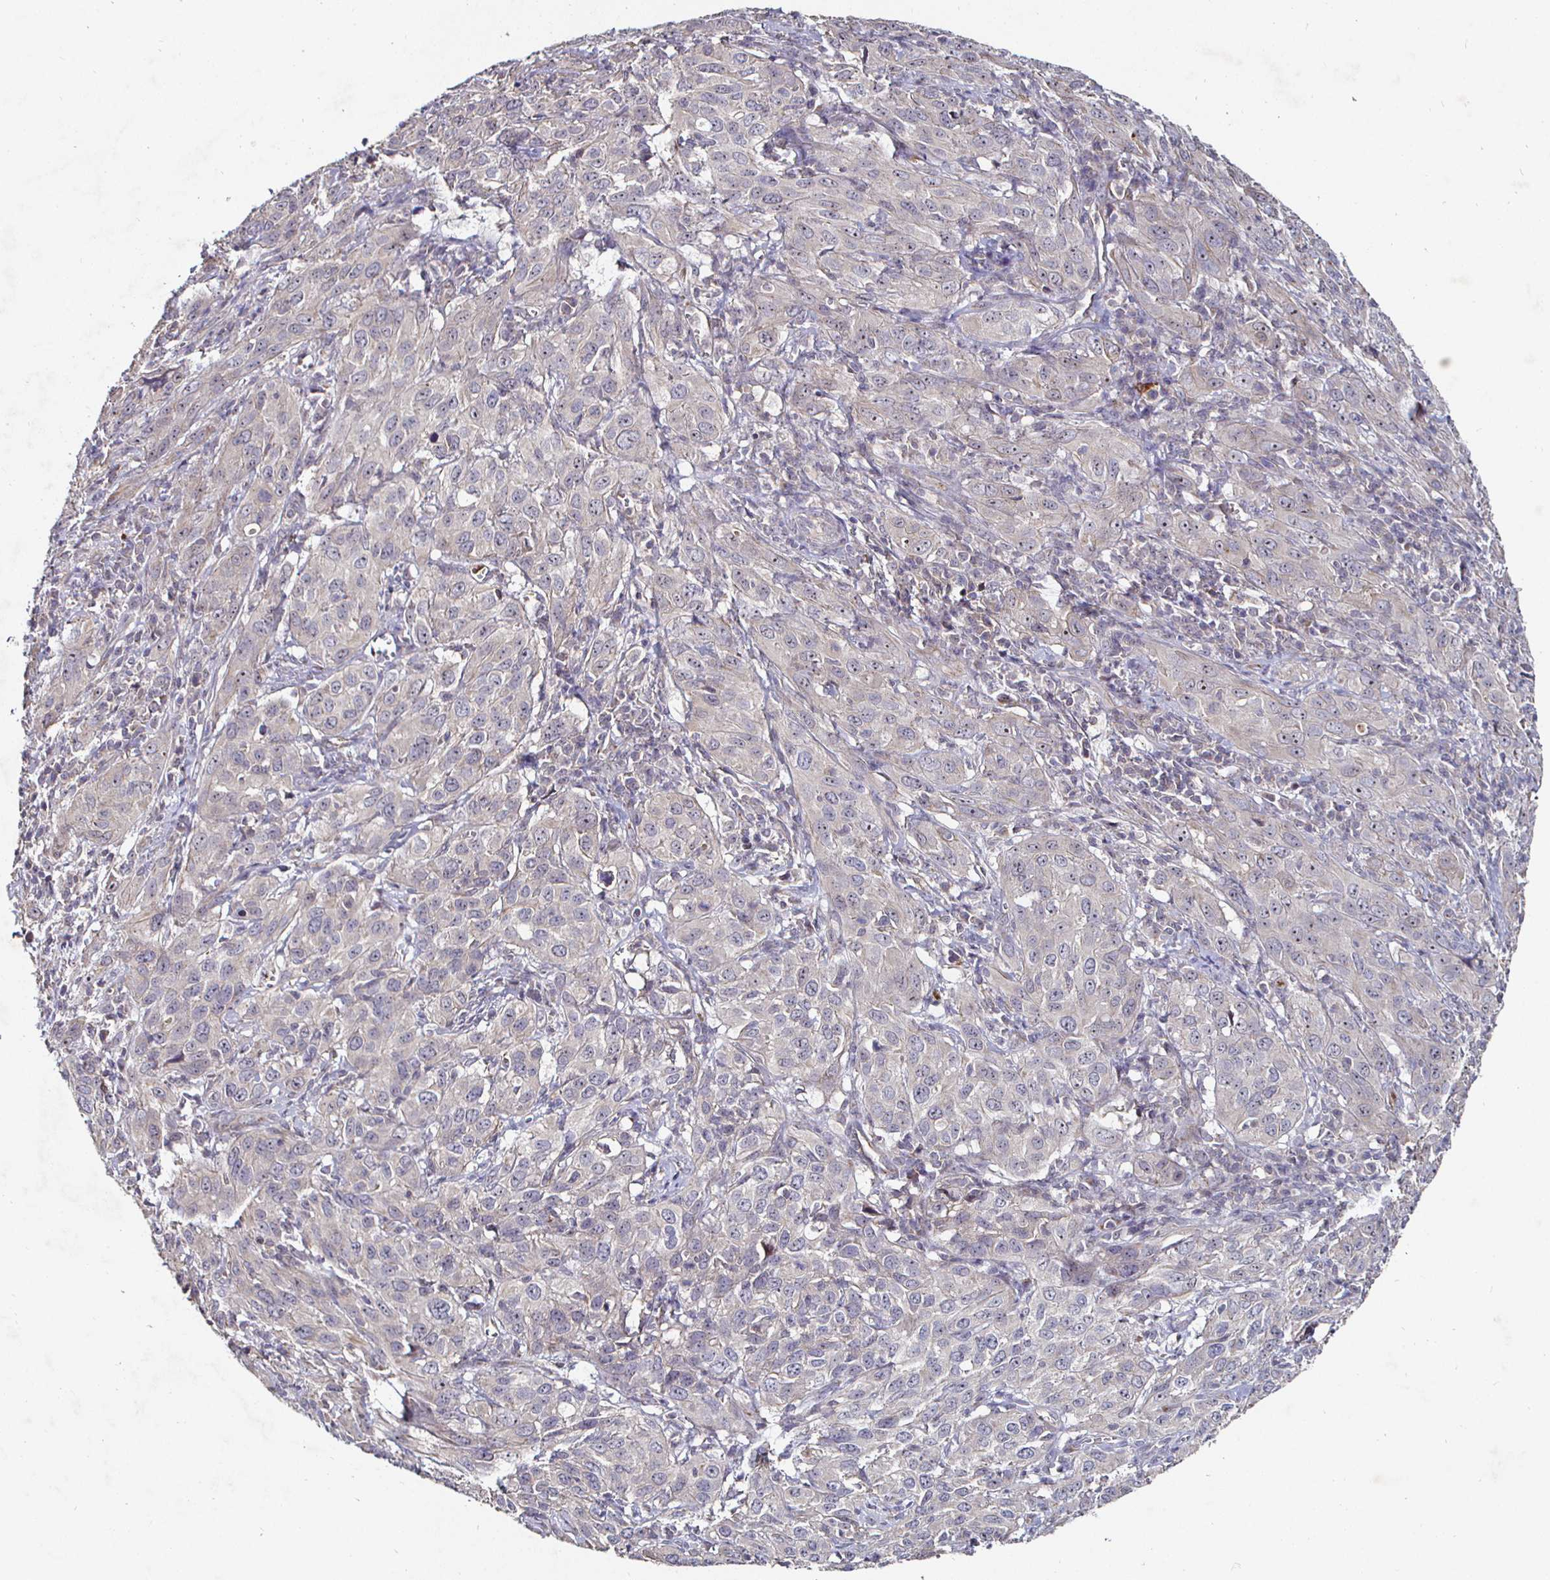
{"staining": {"intensity": "weak", "quantity": "<25%", "location": "cytoplasmic/membranous"}, "tissue": "cervical cancer", "cell_type": "Tumor cells", "image_type": "cancer", "snomed": [{"axis": "morphology", "description": "Normal tissue, NOS"}, {"axis": "morphology", "description": "Squamous cell carcinoma, NOS"}, {"axis": "topography", "description": "Cervix"}], "caption": "Immunohistochemistry of cervical squamous cell carcinoma reveals no expression in tumor cells.", "gene": "NRSN1", "patient": {"sex": "female", "age": 51}}